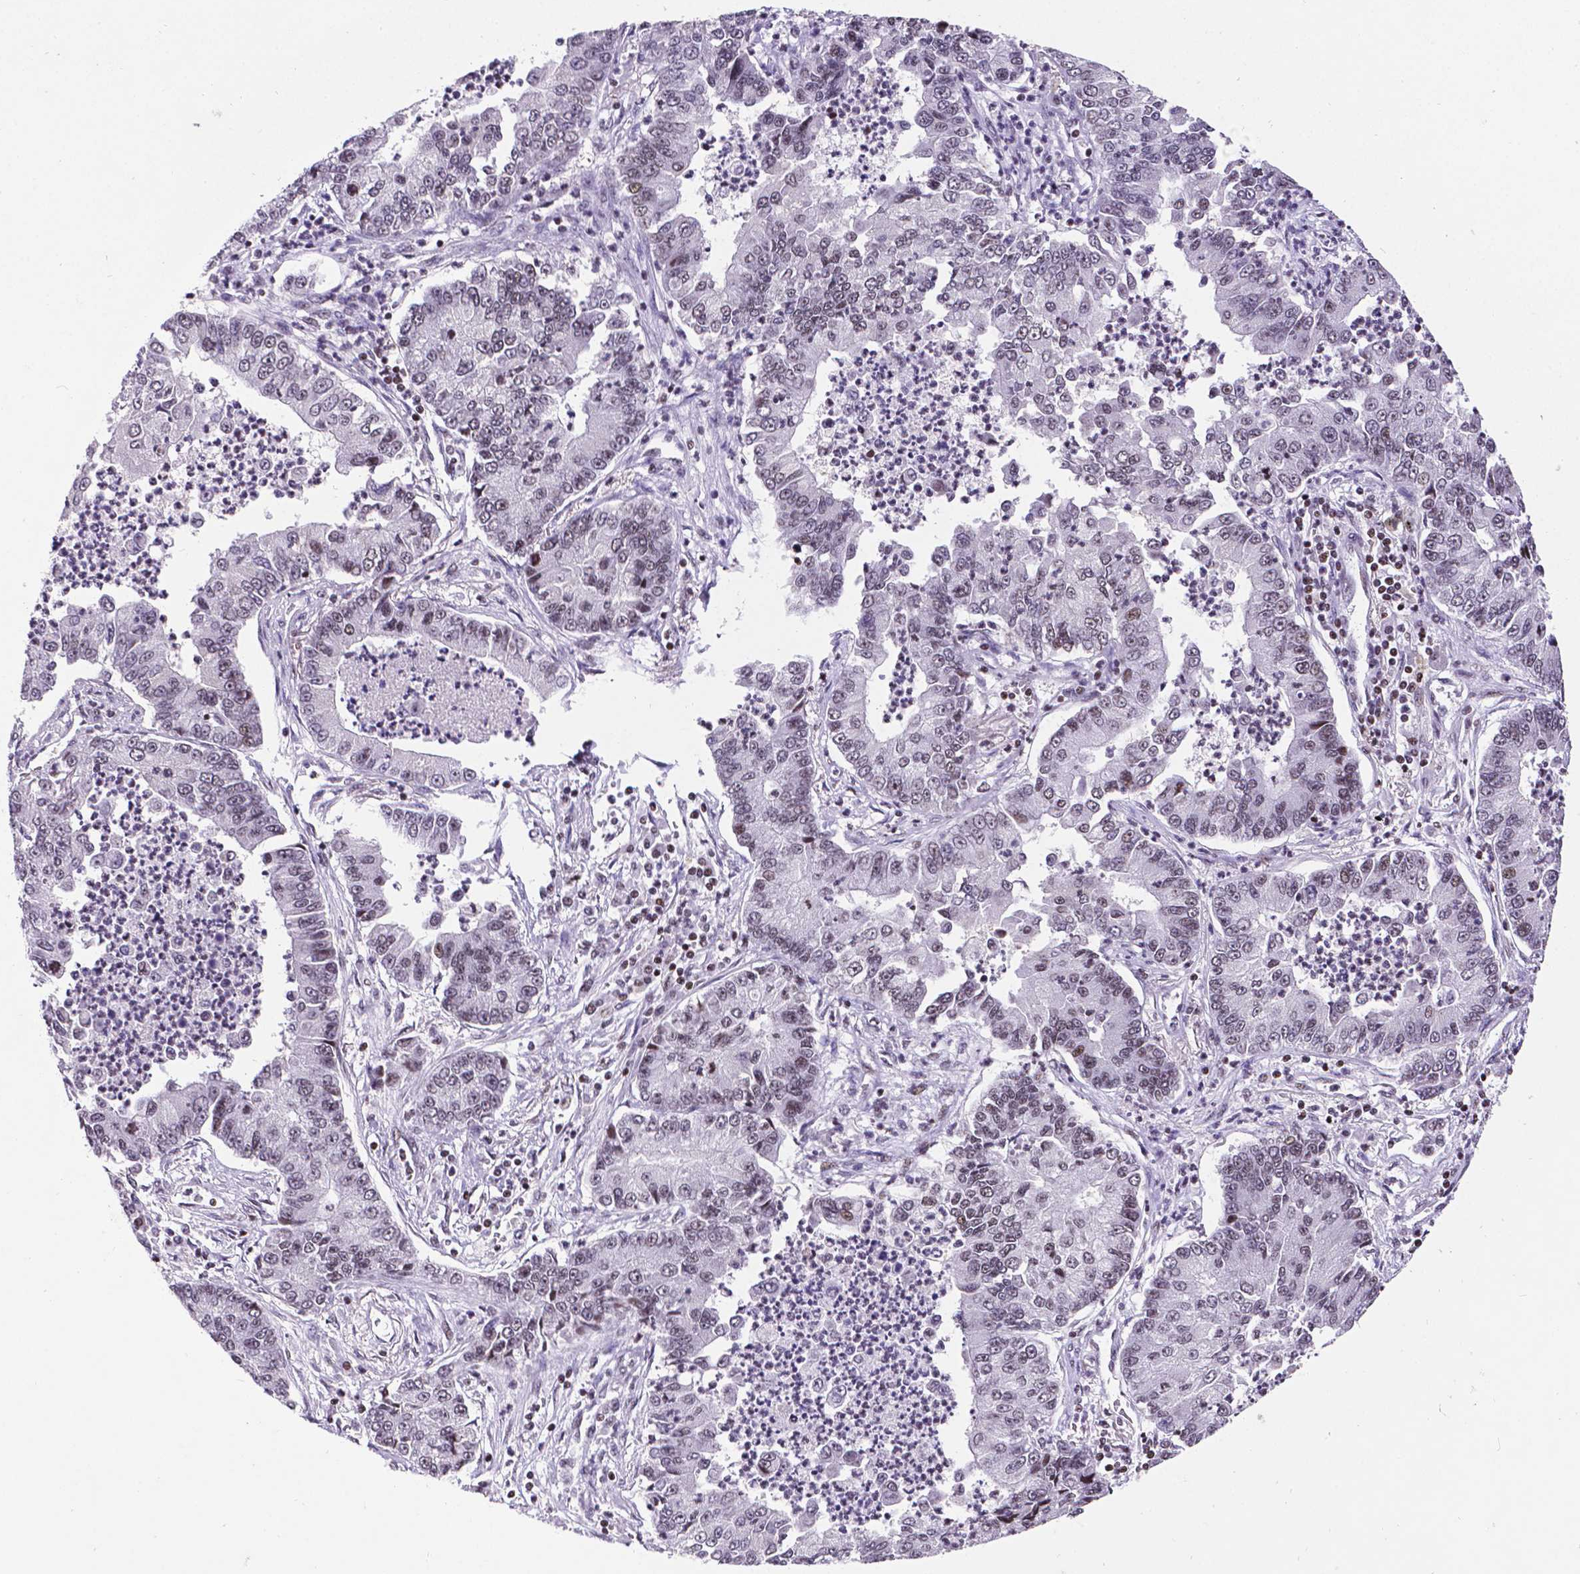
{"staining": {"intensity": "weak", "quantity": "25%-75%", "location": "nuclear"}, "tissue": "lung cancer", "cell_type": "Tumor cells", "image_type": "cancer", "snomed": [{"axis": "morphology", "description": "Adenocarcinoma, NOS"}, {"axis": "topography", "description": "Lung"}], "caption": "Protein expression analysis of adenocarcinoma (lung) demonstrates weak nuclear positivity in approximately 25%-75% of tumor cells.", "gene": "CTCF", "patient": {"sex": "female", "age": 57}}